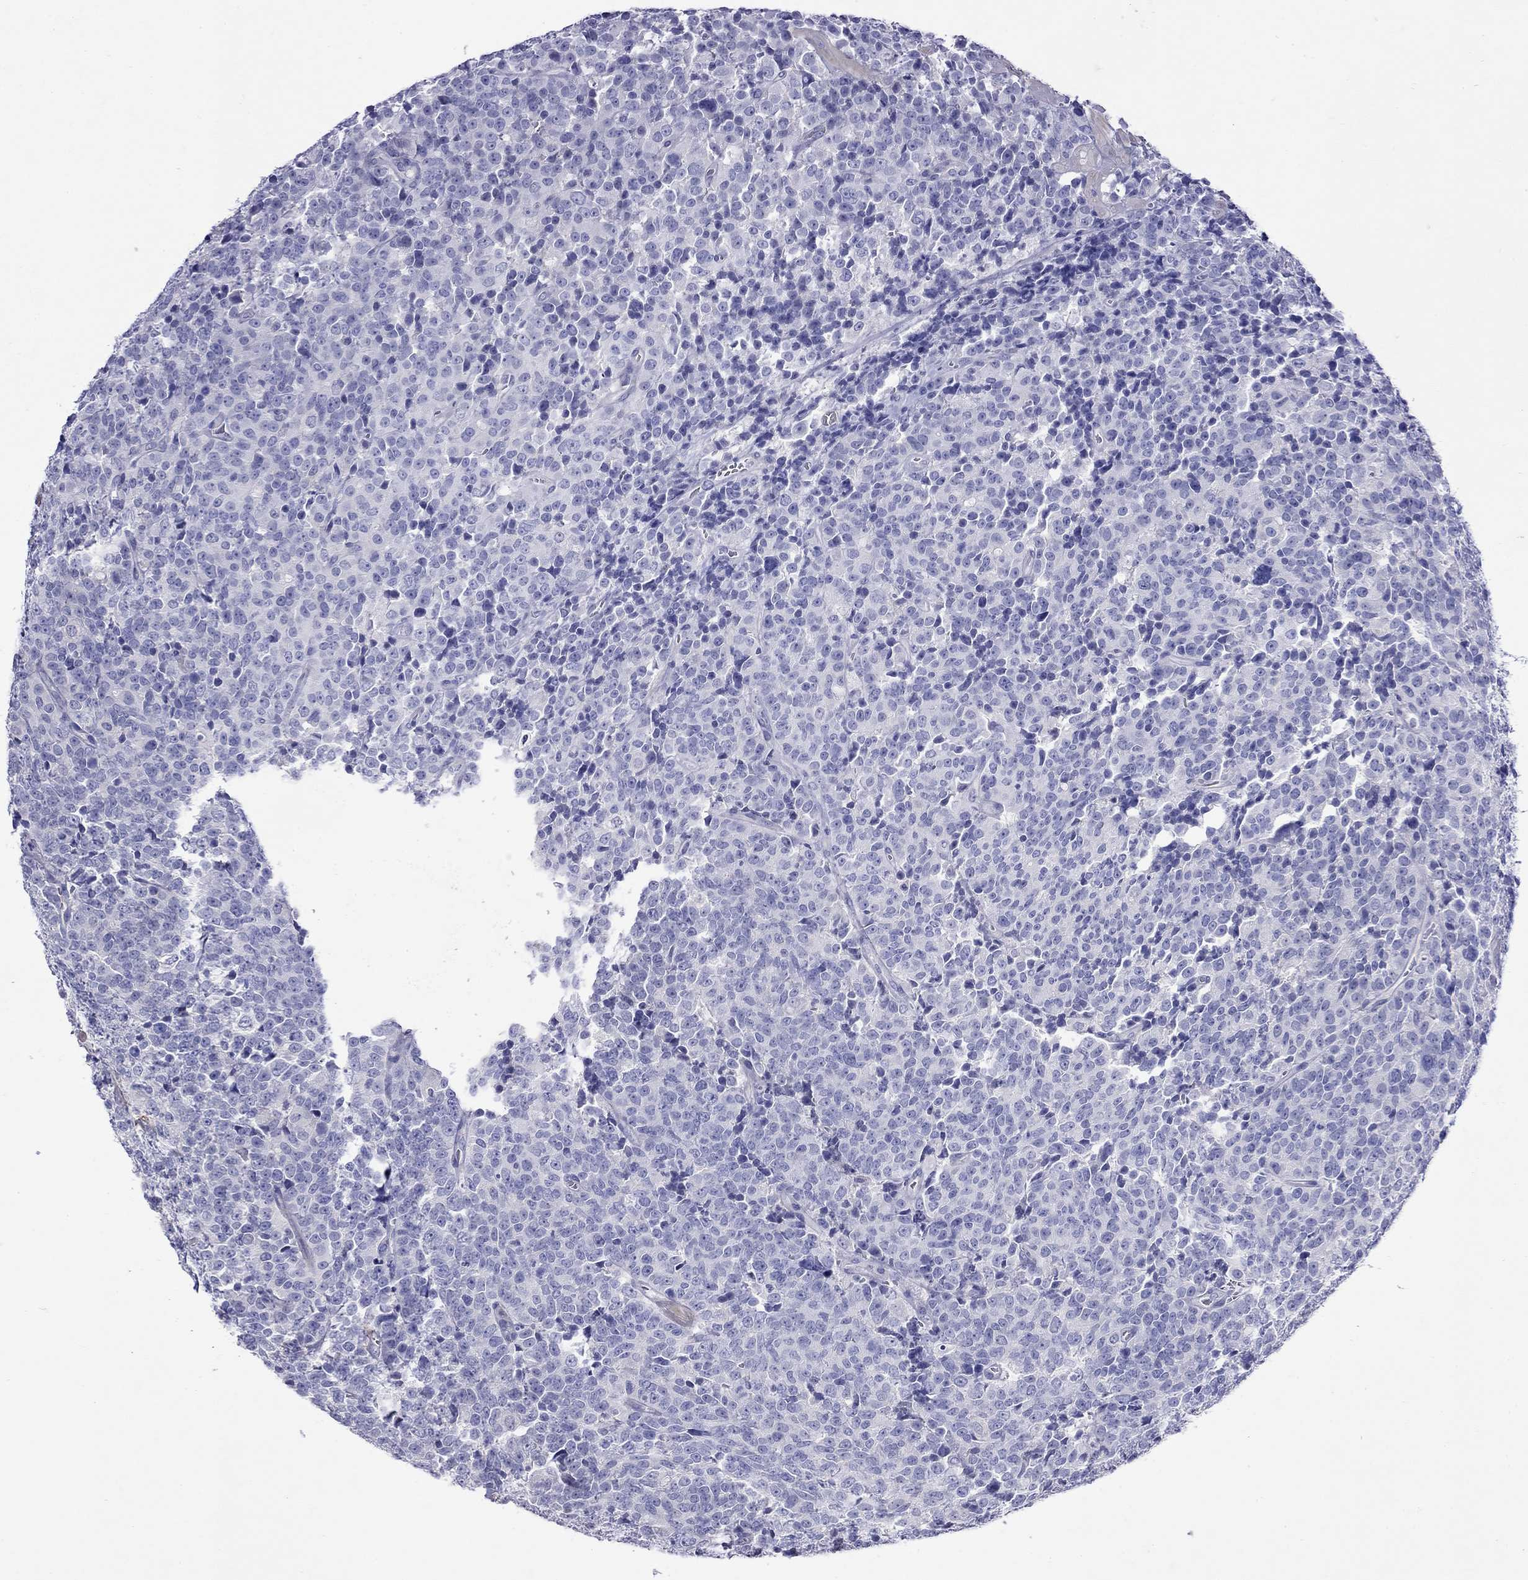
{"staining": {"intensity": "negative", "quantity": "none", "location": "none"}, "tissue": "prostate cancer", "cell_type": "Tumor cells", "image_type": "cancer", "snomed": [{"axis": "morphology", "description": "Adenocarcinoma, NOS"}, {"axis": "topography", "description": "Prostate"}], "caption": "DAB immunohistochemical staining of prostate adenocarcinoma displays no significant expression in tumor cells.", "gene": "GNAT3", "patient": {"sex": "male", "age": 67}}